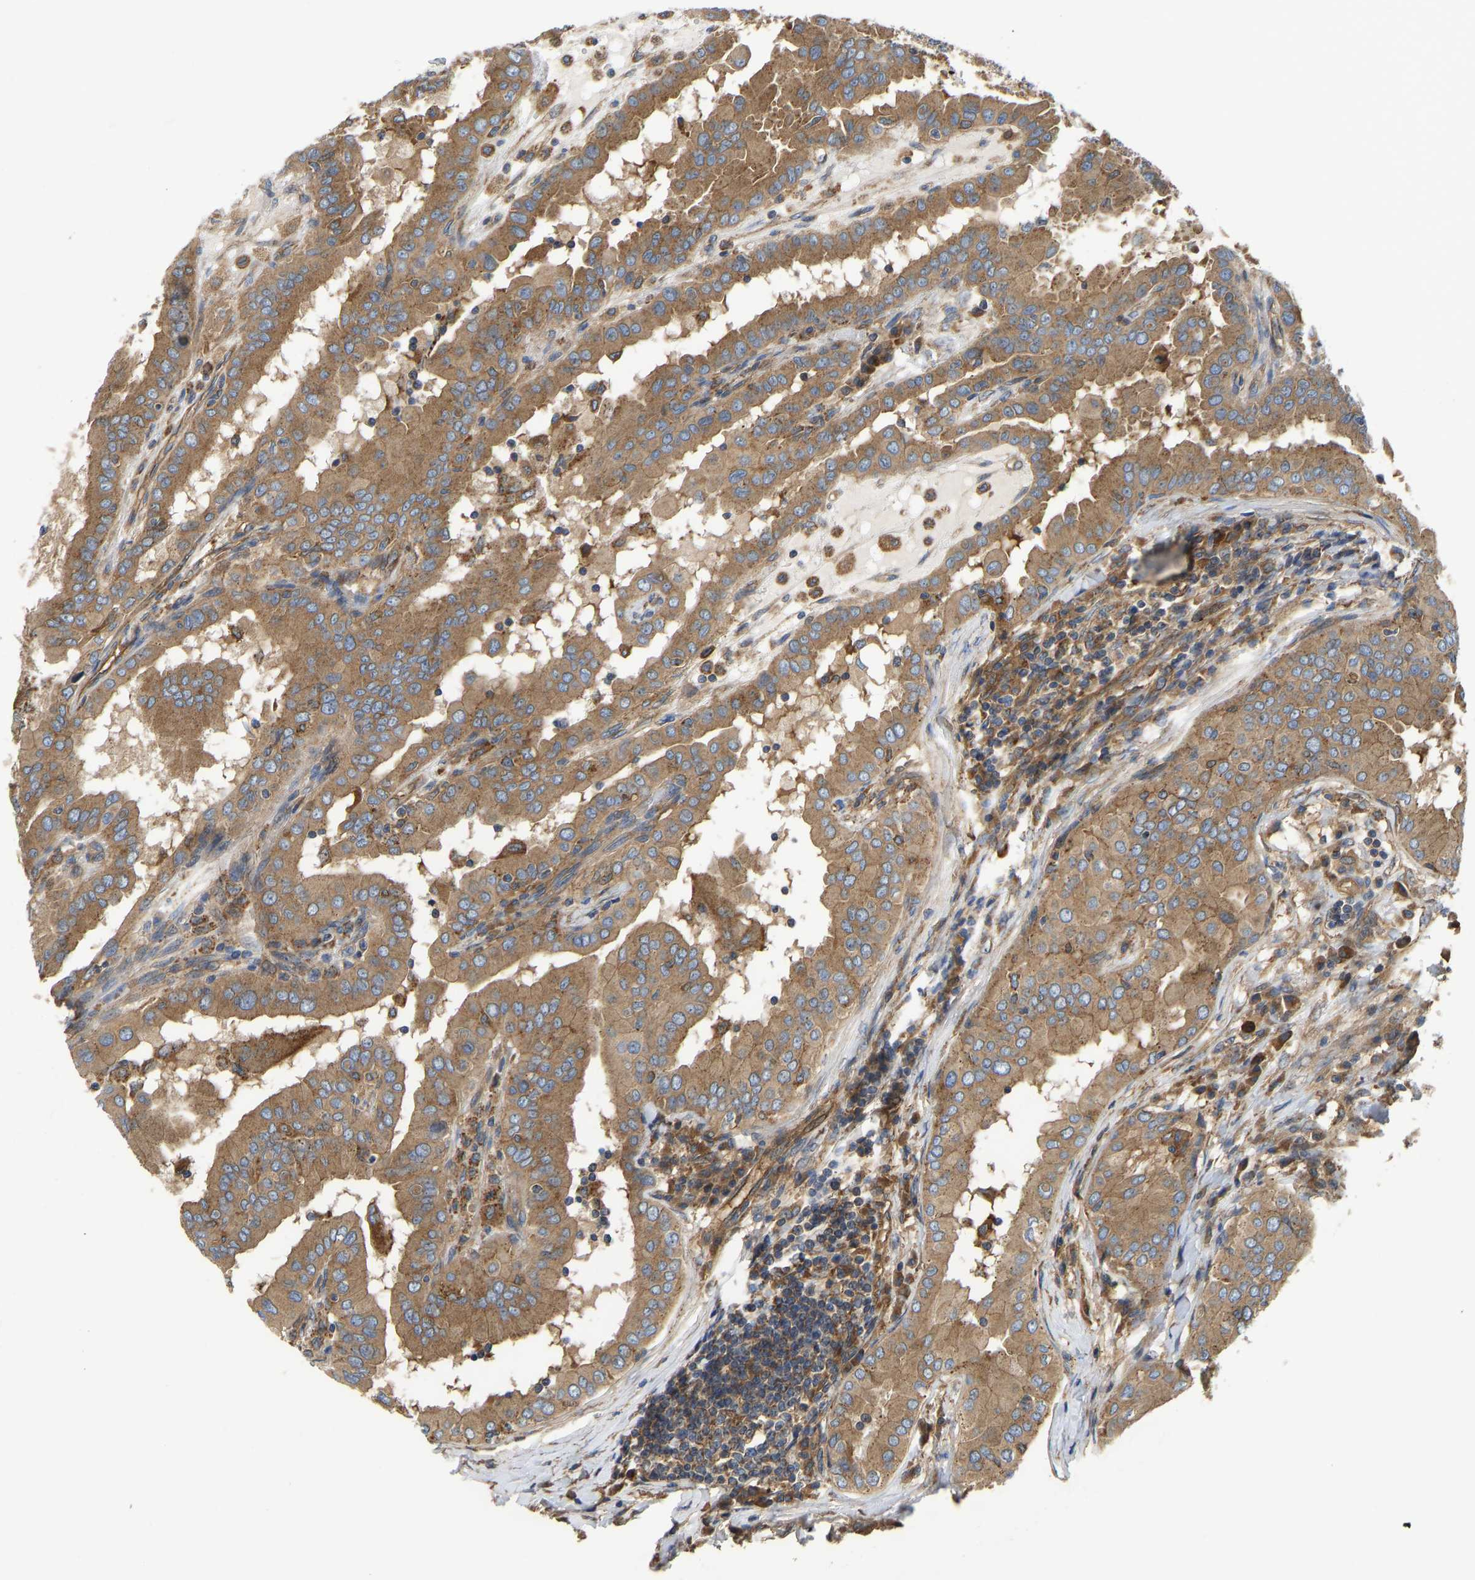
{"staining": {"intensity": "moderate", "quantity": ">75%", "location": "cytoplasmic/membranous"}, "tissue": "thyroid cancer", "cell_type": "Tumor cells", "image_type": "cancer", "snomed": [{"axis": "morphology", "description": "Papillary adenocarcinoma, NOS"}, {"axis": "topography", "description": "Thyroid gland"}], "caption": "The histopathology image shows staining of thyroid cancer (papillary adenocarcinoma), revealing moderate cytoplasmic/membranous protein expression (brown color) within tumor cells.", "gene": "FLNB", "patient": {"sex": "male", "age": 33}}